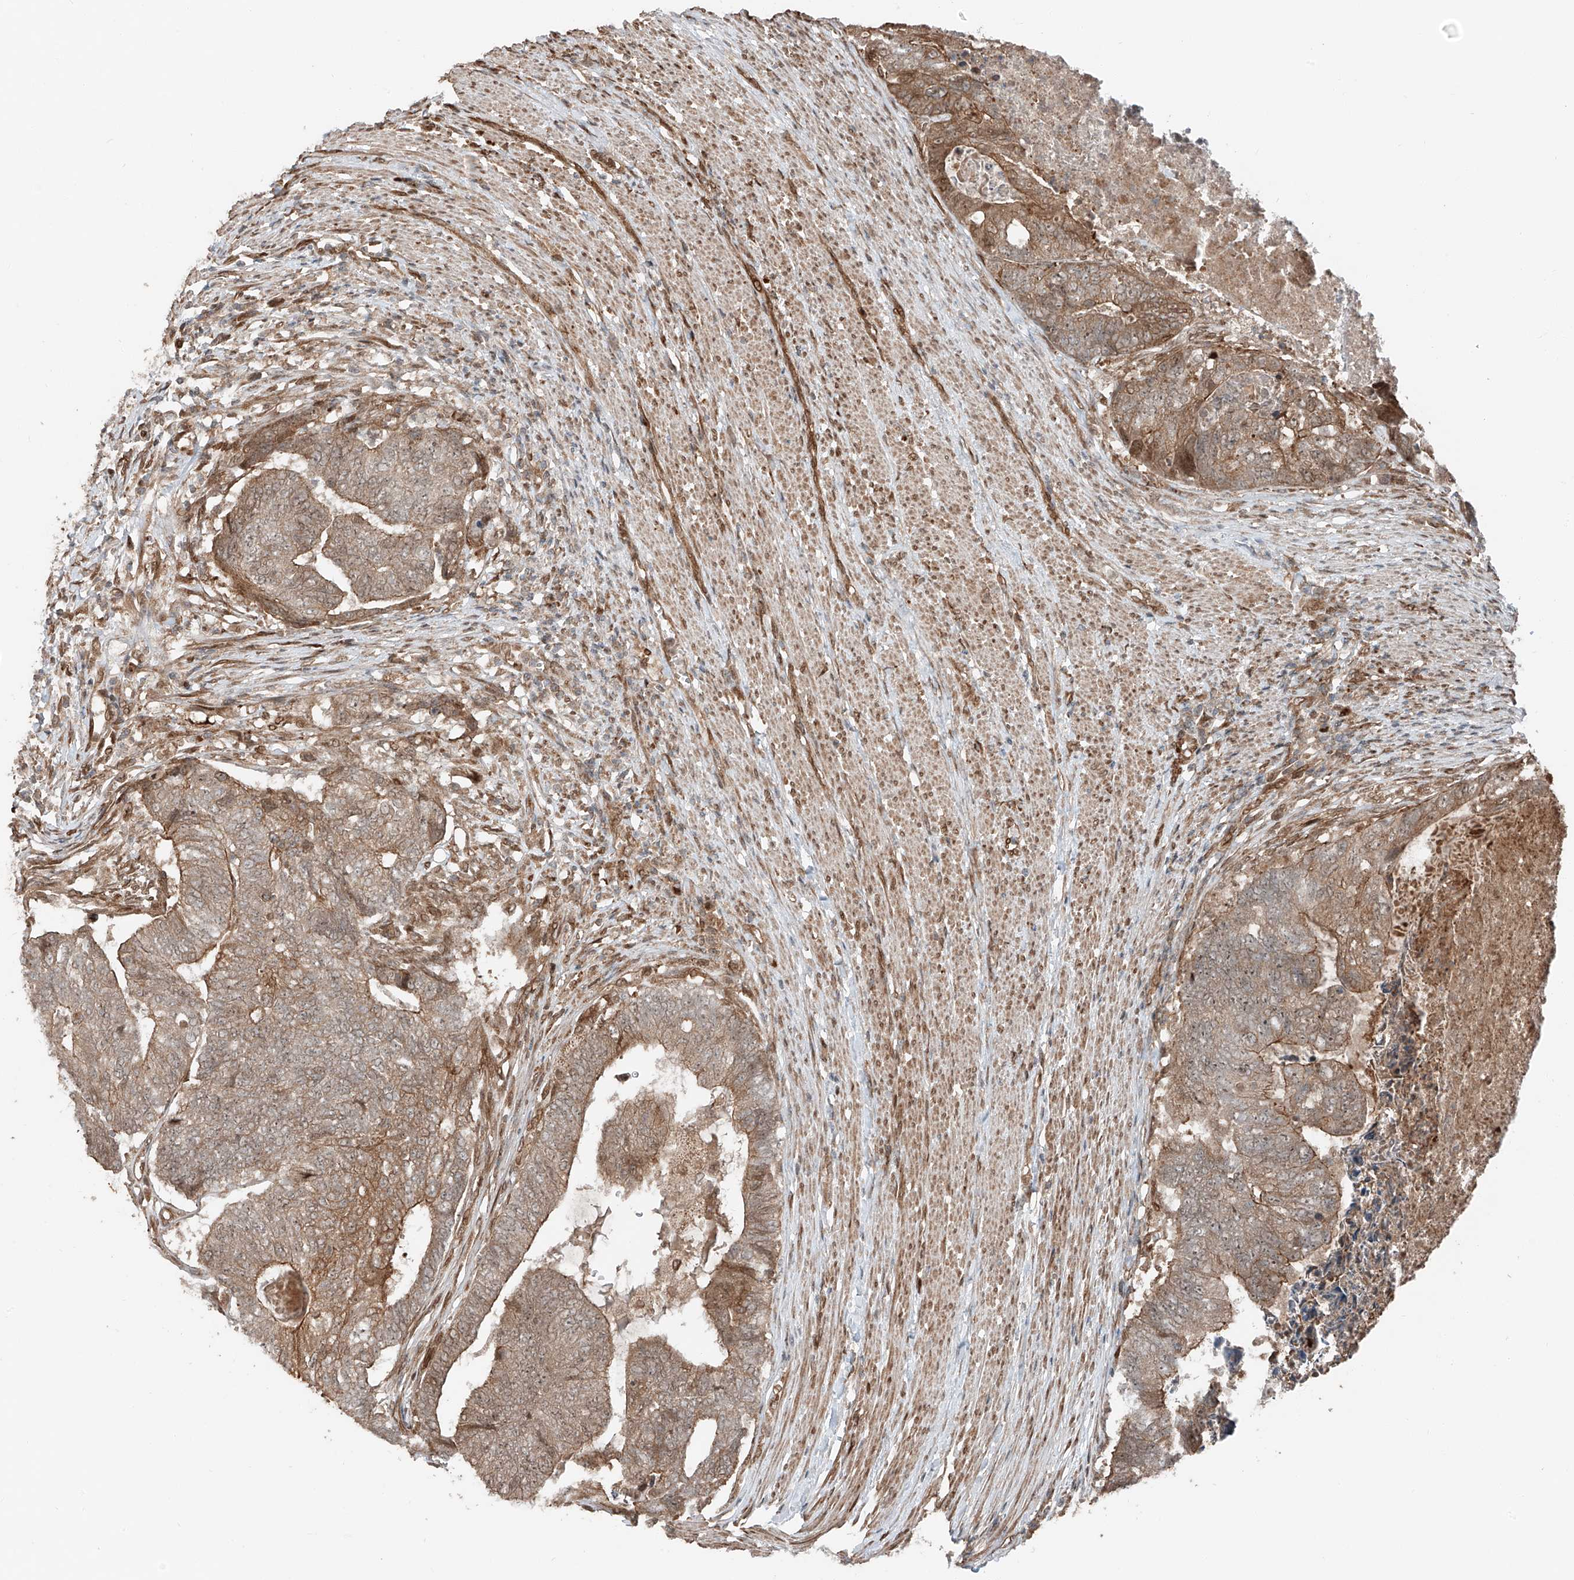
{"staining": {"intensity": "moderate", "quantity": ">75%", "location": "cytoplasmic/membranous"}, "tissue": "colorectal cancer", "cell_type": "Tumor cells", "image_type": "cancer", "snomed": [{"axis": "morphology", "description": "Adenocarcinoma, NOS"}, {"axis": "topography", "description": "Colon"}], "caption": "Immunohistochemical staining of human colorectal cancer (adenocarcinoma) shows moderate cytoplasmic/membranous protein positivity in about >75% of tumor cells.", "gene": "CEP162", "patient": {"sex": "female", "age": 67}}